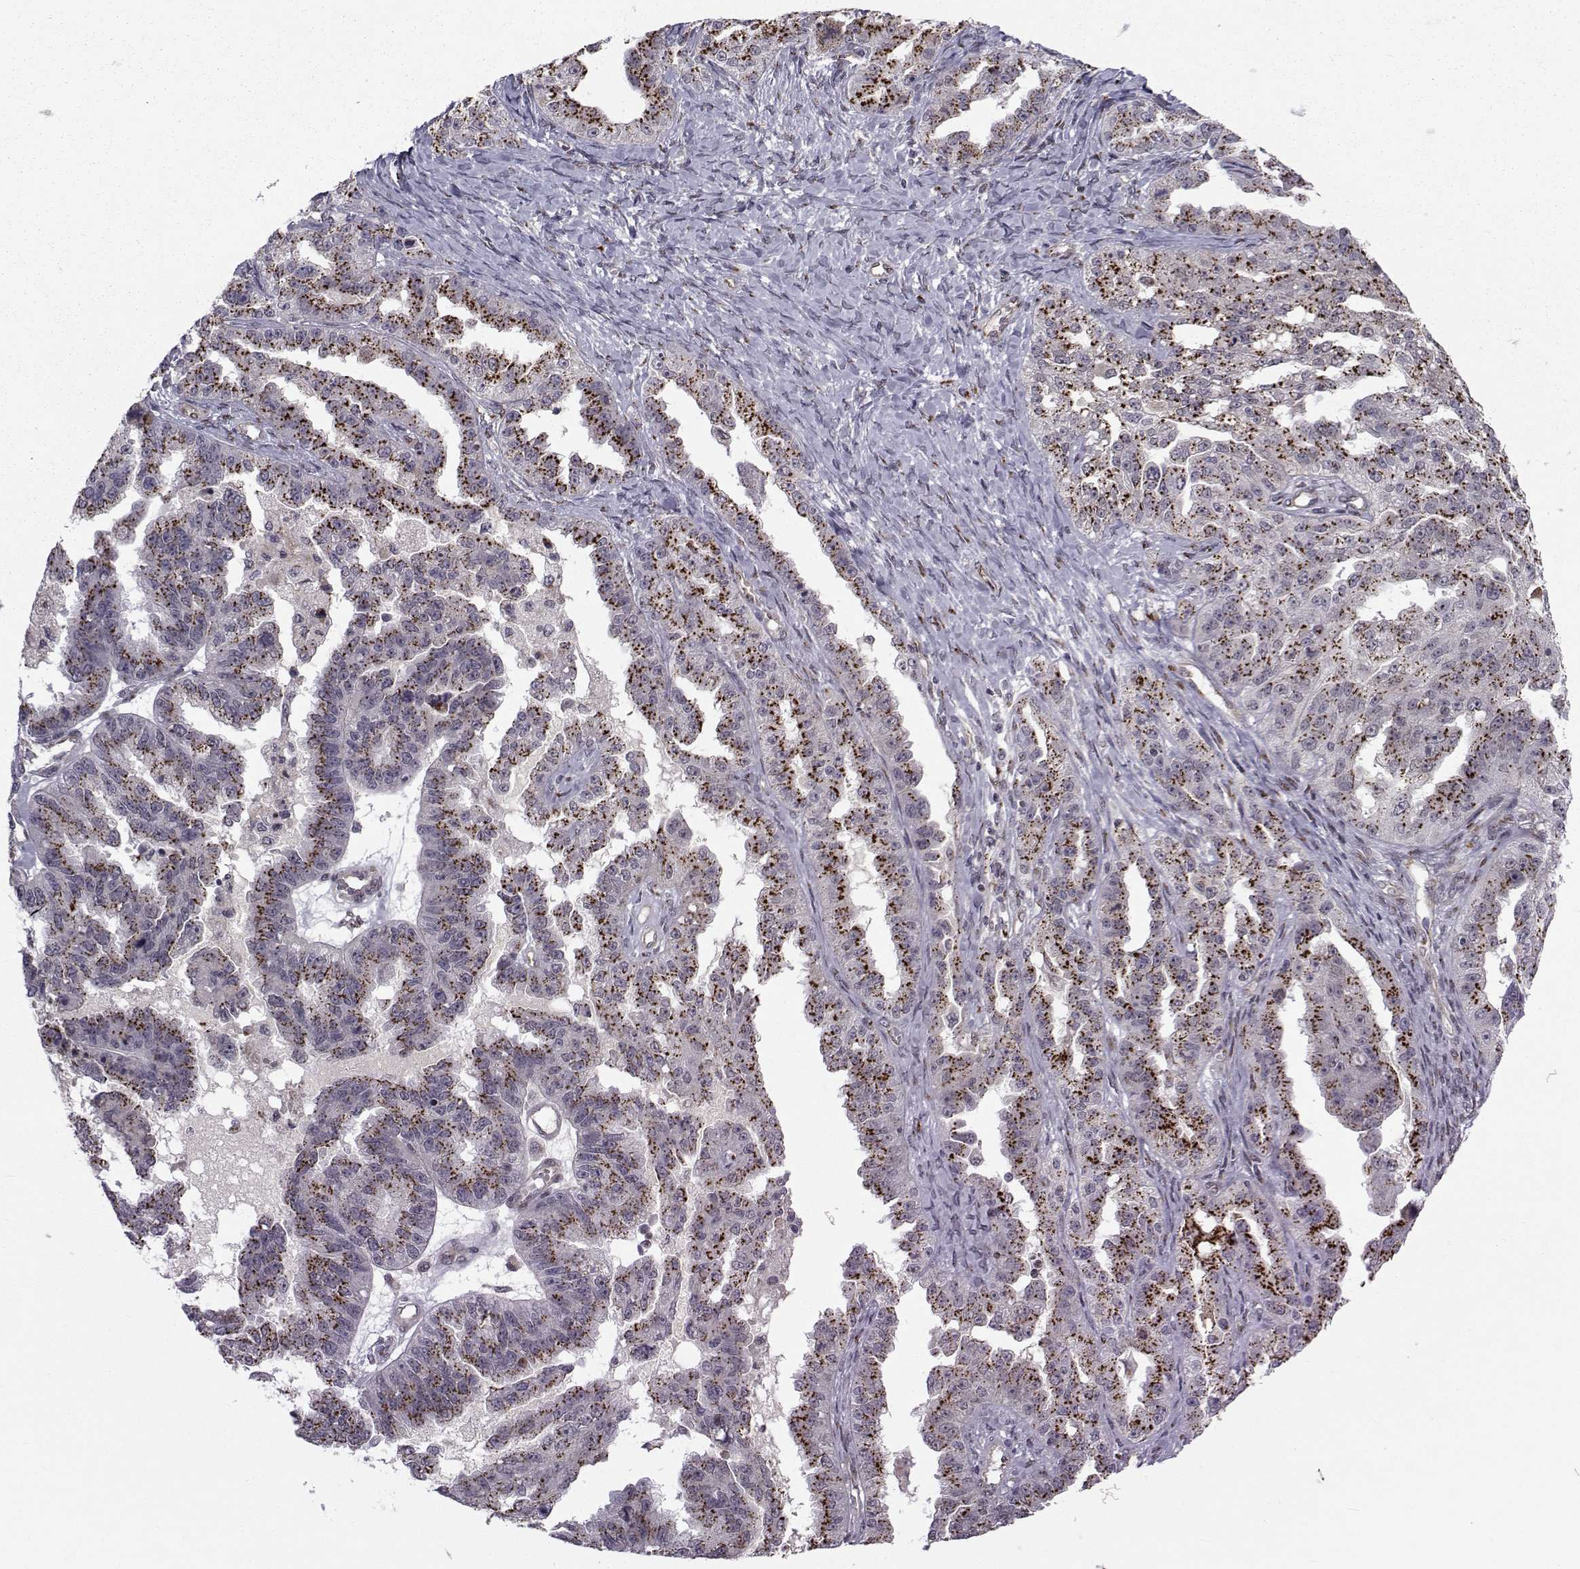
{"staining": {"intensity": "strong", "quantity": "25%-75%", "location": "cytoplasmic/membranous"}, "tissue": "ovarian cancer", "cell_type": "Tumor cells", "image_type": "cancer", "snomed": [{"axis": "morphology", "description": "Cystadenocarcinoma, serous, NOS"}, {"axis": "topography", "description": "Ovary"}], "caption": "Immunohistochemistry staining of ovarian cancer, which shows high levels of strong cytoplasmic/membranous positivity in about 25%-75% of tumor cells indicating strong cytoplasmic/membranous protein staining. The staining was performed using DAB (3,3'-diaminobenzidine) (brown) for protein detection and nuclei were counterstained in hematoxylin (blue).", "gene": "ATP6V1C2", "patient": {"sex": "female", "age": 58}}